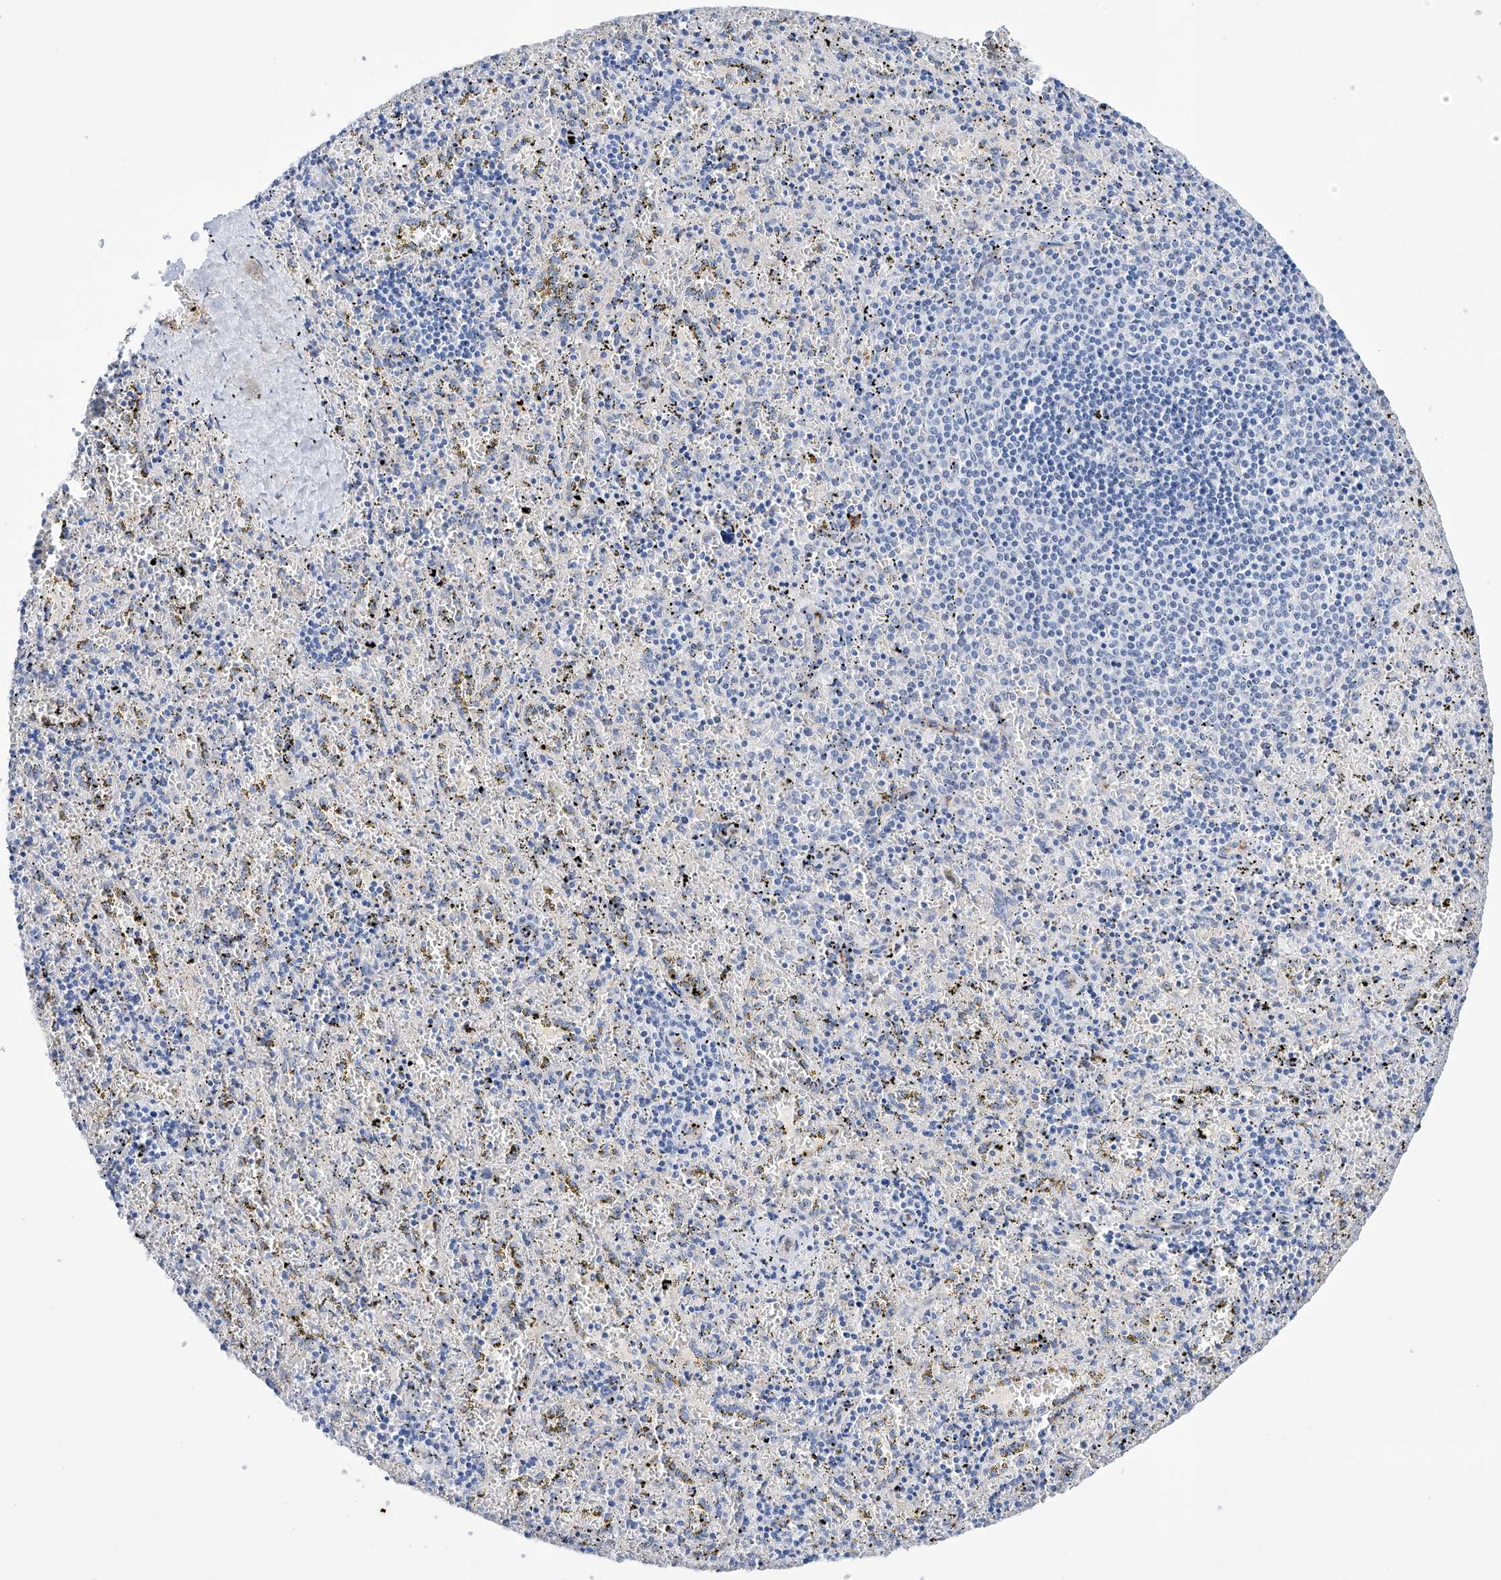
{"staining": {"intensity": "negative", "quantity": "none", "location": "none"}, "tissue": "spleen", "cell_type": "Cells in red pulp", "image_type": "normal", "snomed": [{"axis": "morphology", "description": "Normal tissue, NOS"}, {"axis": "topography", "description": "Spleen"}], "caption": "DAB (3,3'-diaminobenzidine) immunohistochemical staining of normal human spleen shows no significant expression in cells in red pulp. The staining was performed using DAB (3,3'-diaminobenzidine) to visualize the protein expression in brown, while the nuclei were stained in blue with hematoxylin (Magnification: 20x).", "gene": "ETV7", "patient": {"sex": "male", "age": 11}}